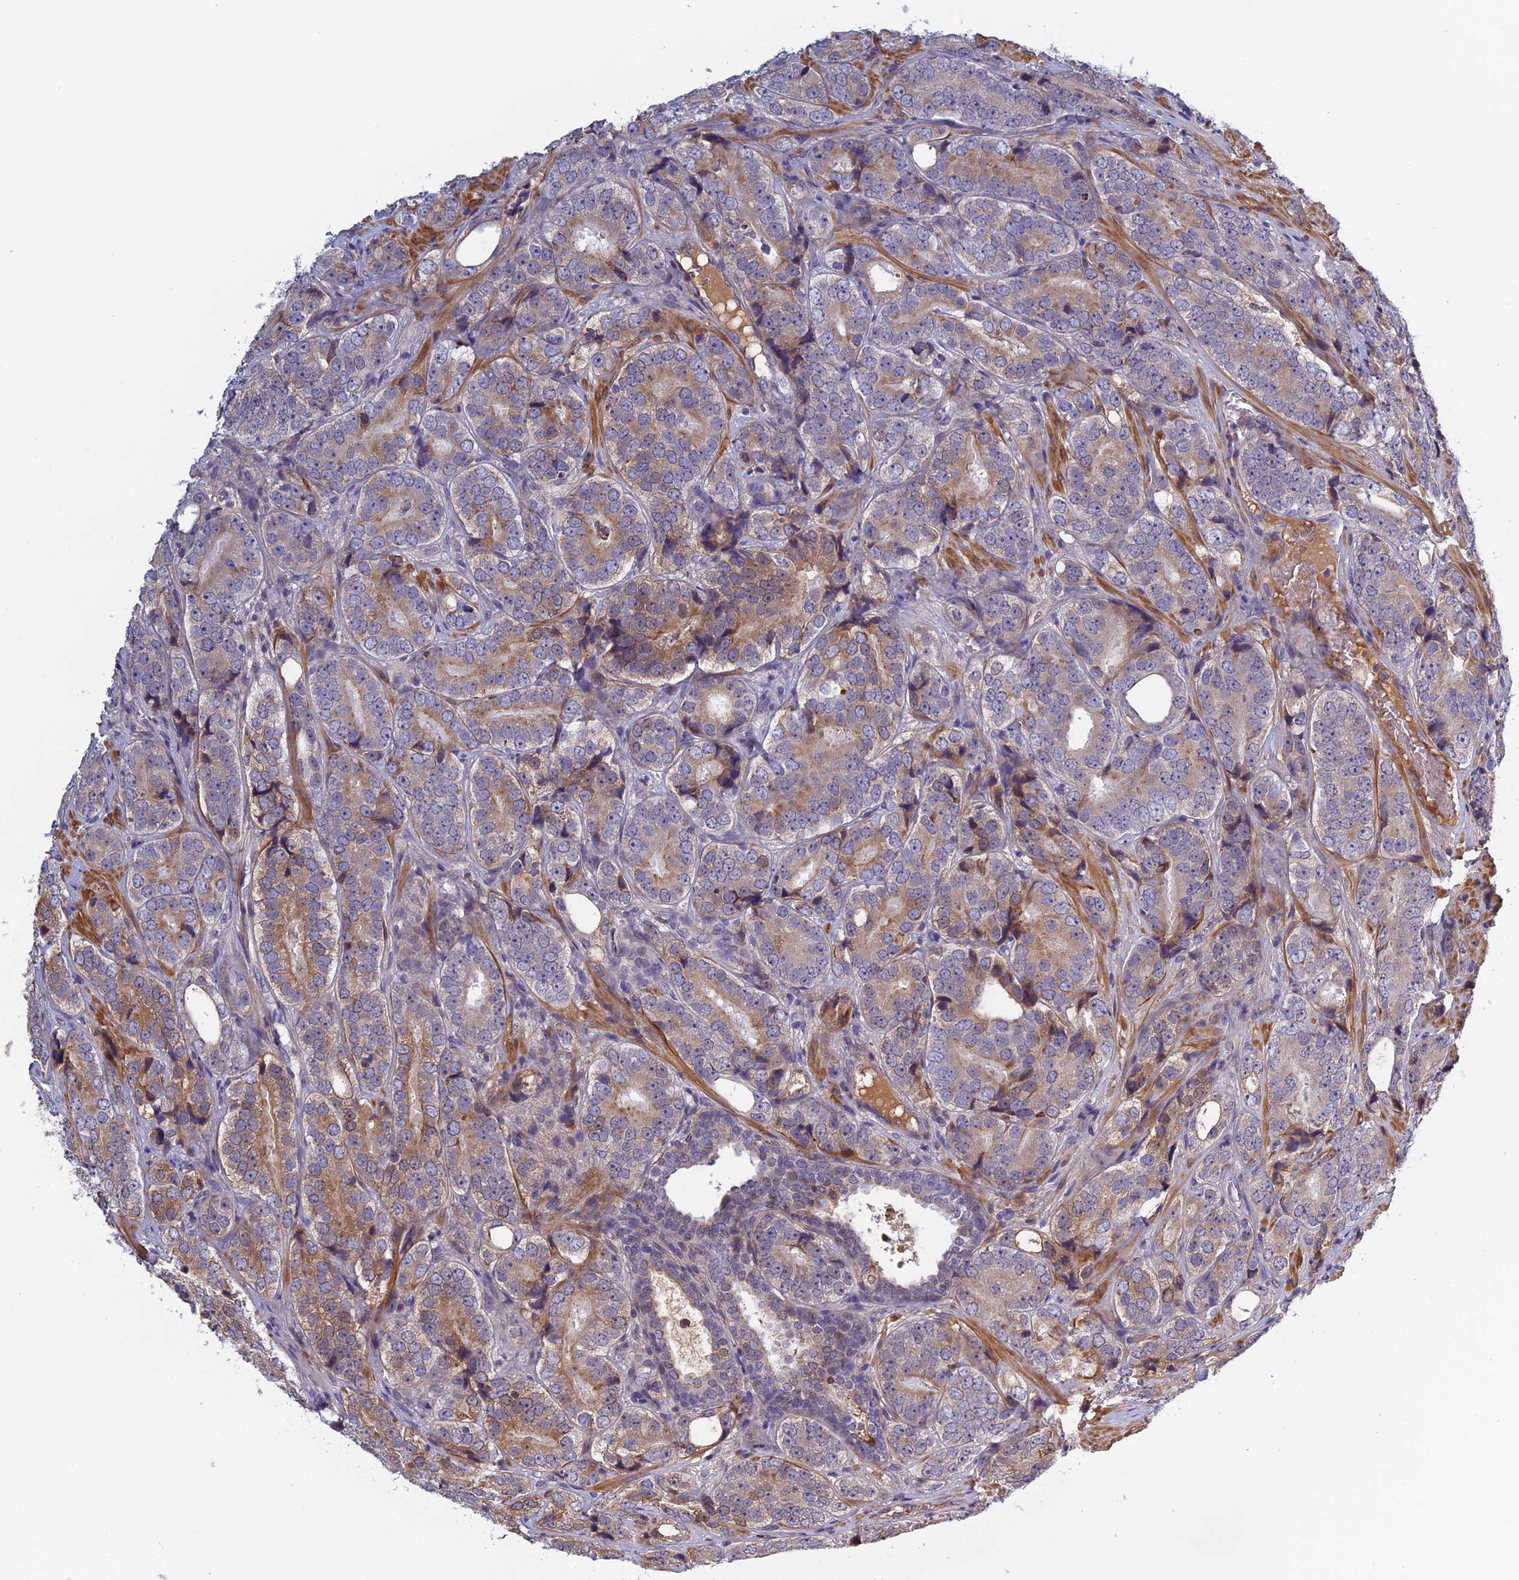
{"staining": {"intensity": "moderate", "quantity": "25%-75%", "location": "cytoplasmic/membranous"}, "tissue": "prostate cancer", "cell_type": "Tumor cells", "image_type": "cancer", "snomed": [{"axis": "morphology", "description": "Adenocarcinoma, High grade"}, {"axis": "topography", "description": "Prostate"}], "caption": "This histopathology image displays high-grade adenocarcinoma (prostate) stained with immunohistochemistry (IHC) to label a protein in brown. The cytoplasmic/membranous of tumor cells show moderate positivity for the protein. Nuclei are counter-stained blue.", "gene": "FADS1", "patient": {"sex": "male", "age": 56}}